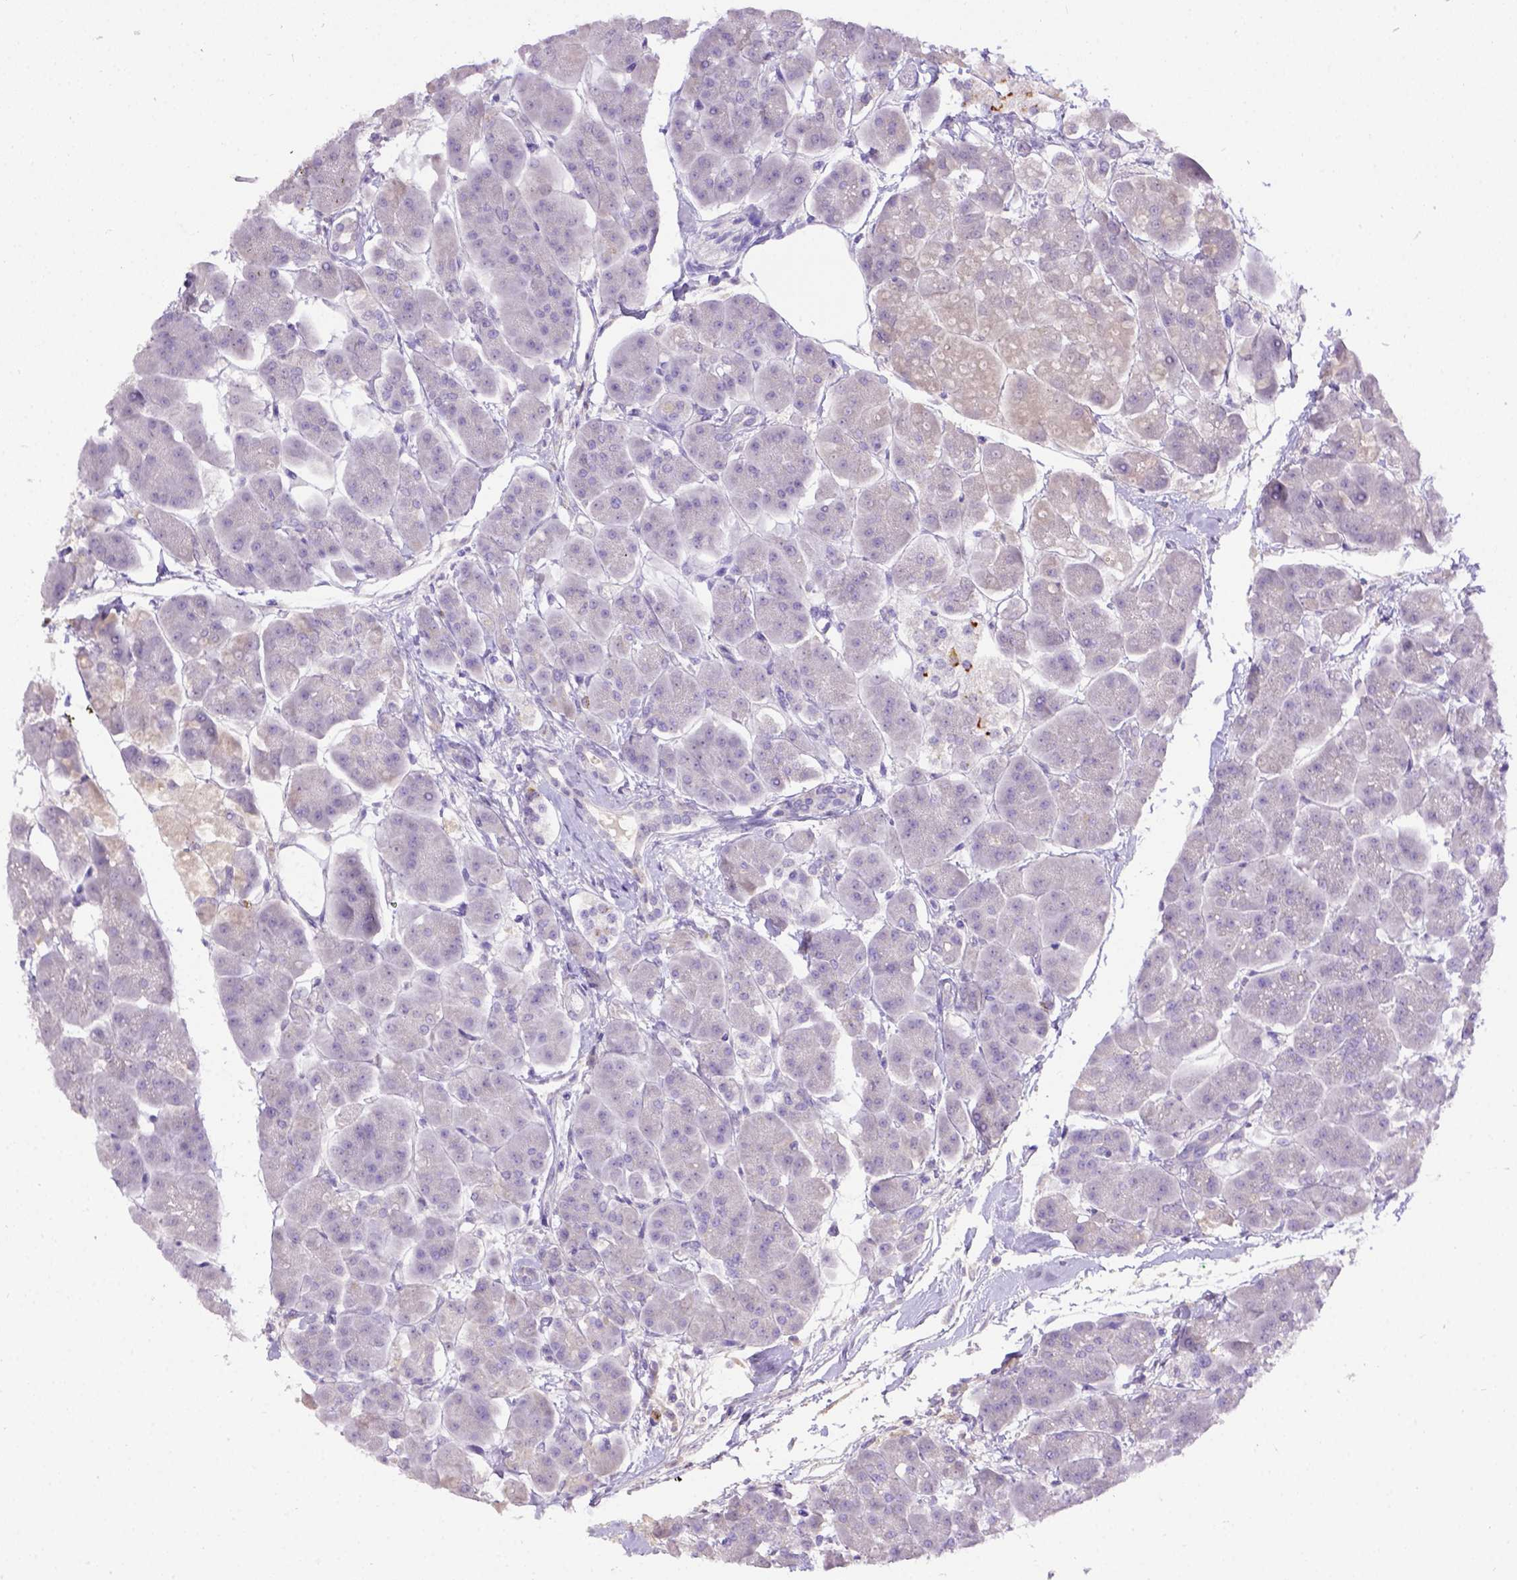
{"staining": {"intensity": "negative", "quantity": "none", "location": "none"}, "tissue": "pancreas", "cell_type": "Exocrine glandular cells", "image_type": "normal", "snomed": [{"axis": "morphology", "description": "Normal tissue, NOS"}, {"axis": "topography", "description": "Adipose tissue"}, {"axis": "topography", "description": "Pancreas"}, {"axis": "topography", "description": "Peripheral nerve tissue"}], "caption": "This is a image of immunohistochemistry (IHC) staining of benign pancreas, which shows no staining in exocrine glandular cells.", "gene": "B3GAT1", "patient": {"sex": "female", "age": 58}}